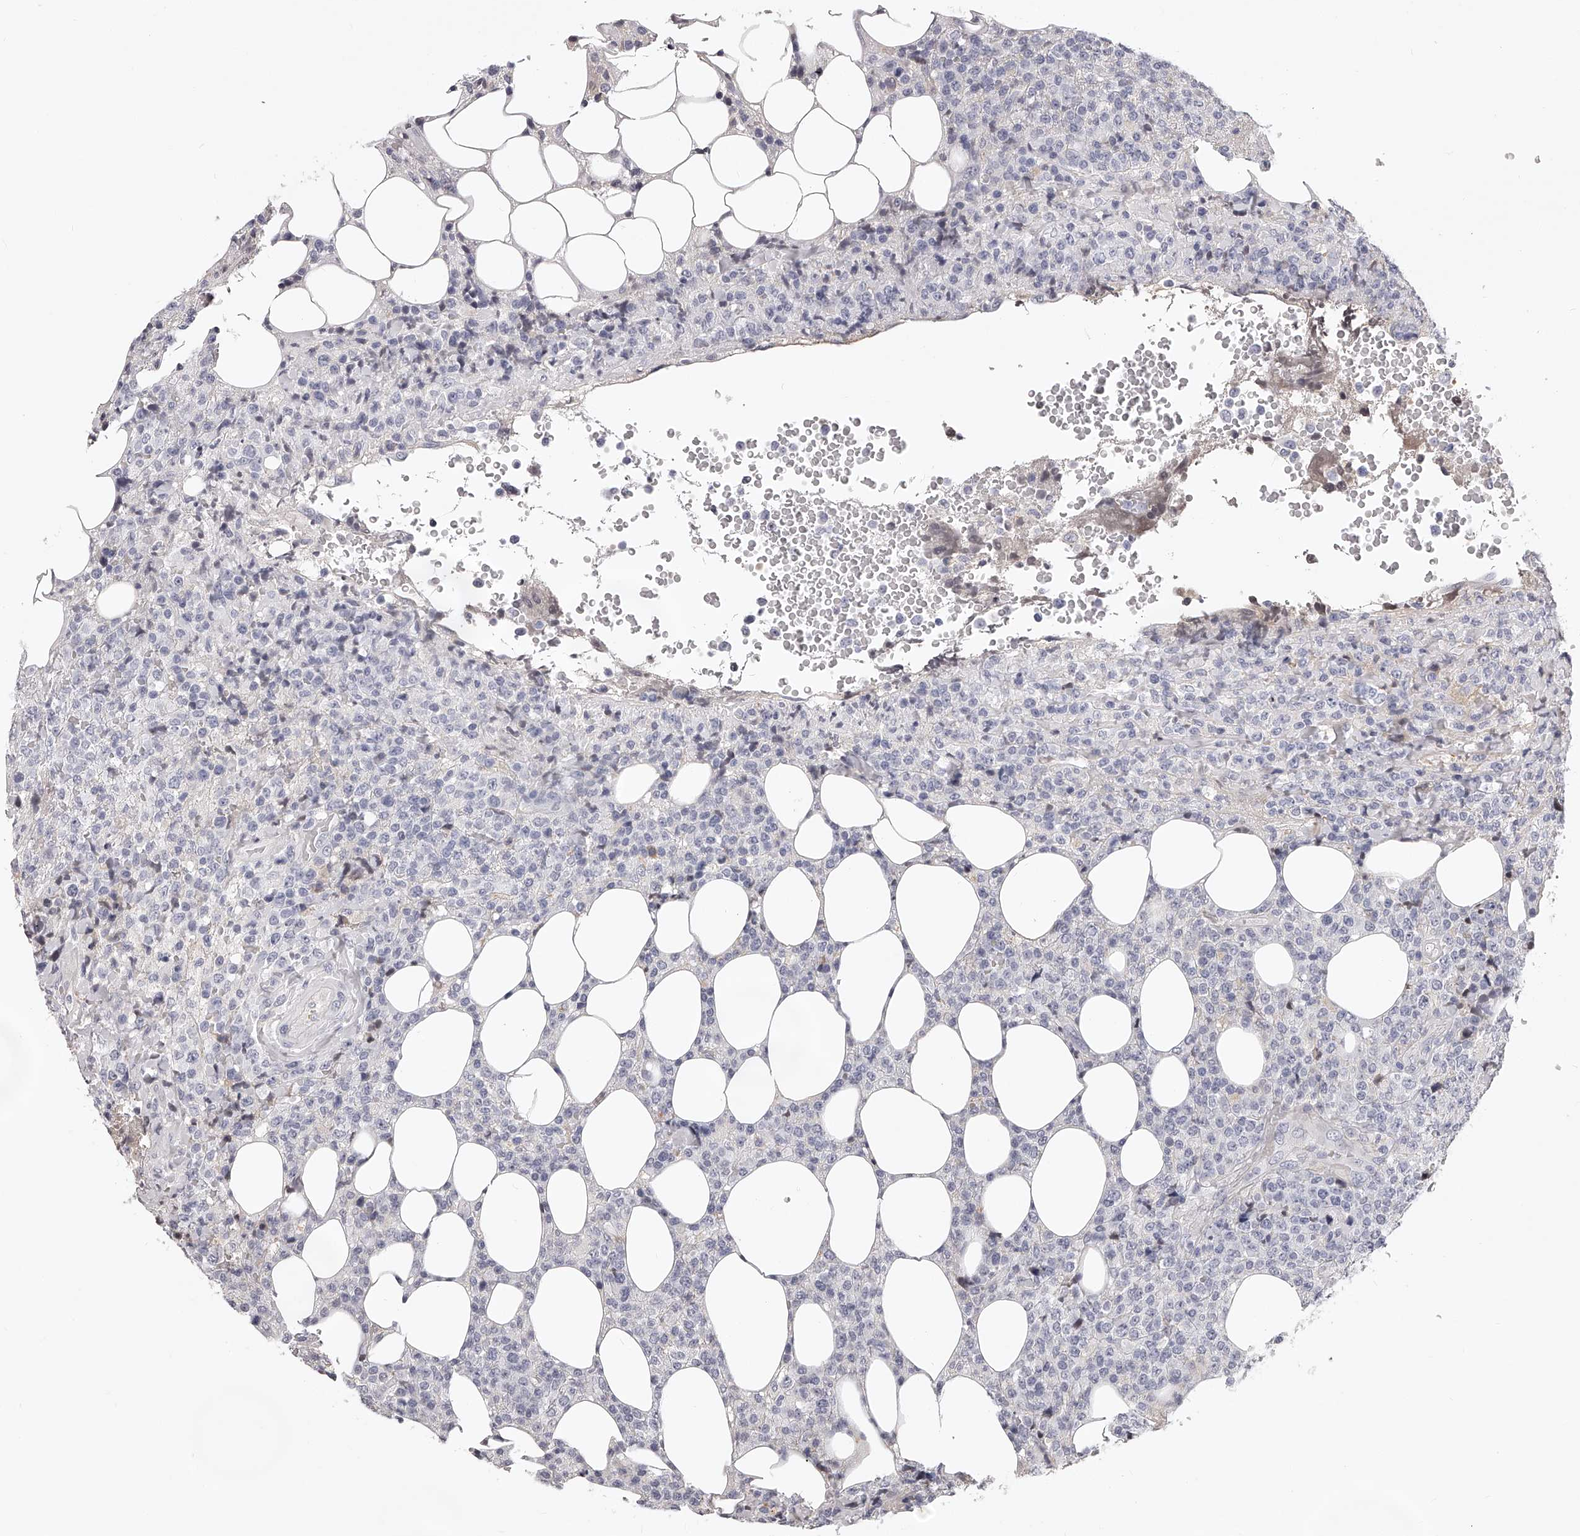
{"staining": {"intensity": "negative", "quantity": "none", "location": "none"}, "tissue": "lymphoma", "cell_type": "Tumor cells", "image_type": "cancer", "snomed": [{"axis": "morphology", "description": "Malignant lymphoma, non-Hodgkin's type, High grade"}, {"axis": "topography", "description": "Lymph node"}], "caption": "DAB immunohistochemical staining of human lymphoma reveals no significant positivity in tumor cells.", "gene": "DMRT1", "patient": {"sex": "male", "age": 13}}